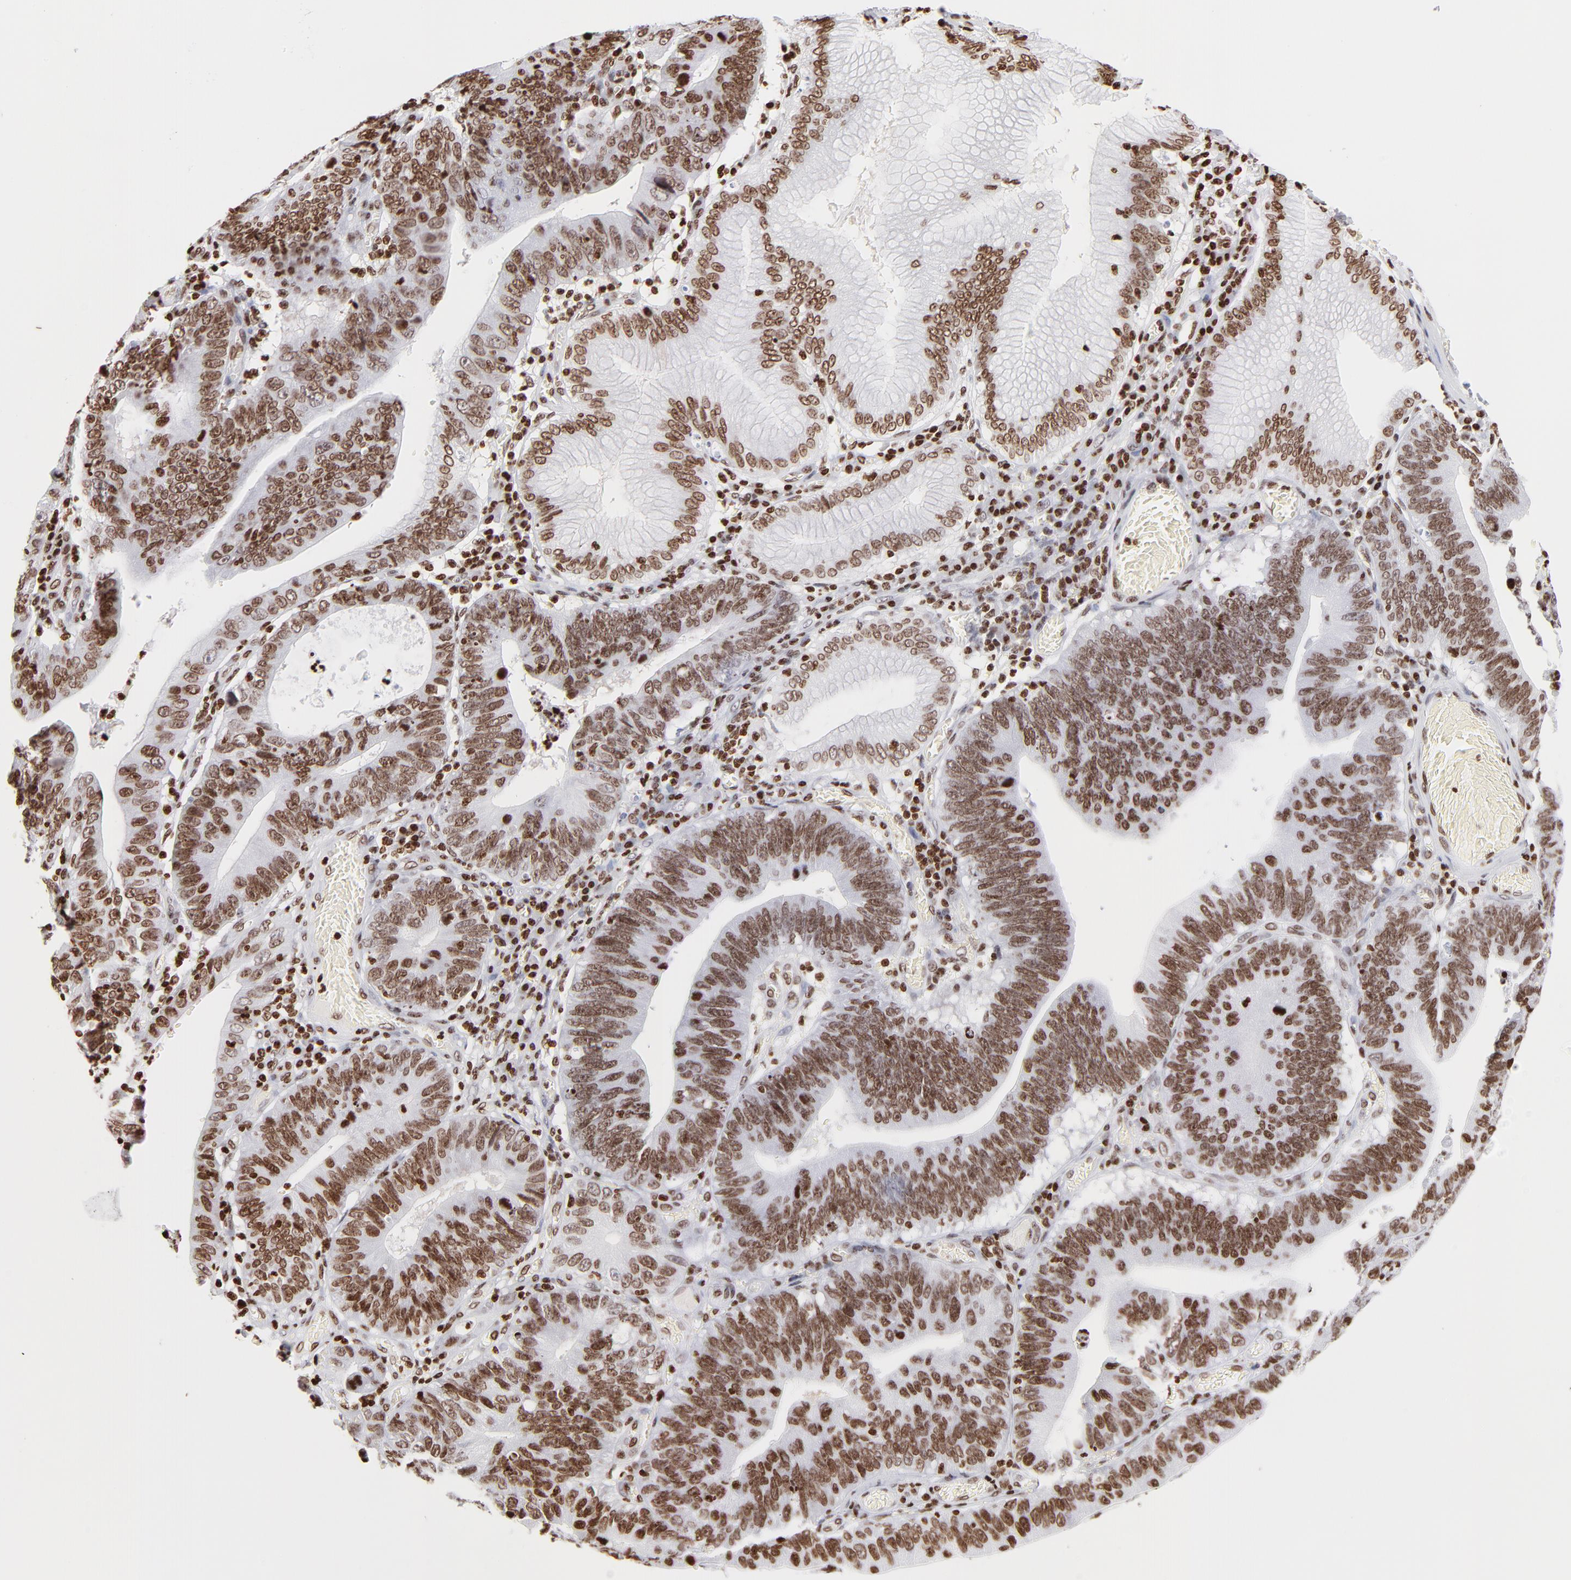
{"staining": {"intensity": "moderate", "quantity": ">75%", "location": "nuclear"}, "tissue": "stomach cancer", "cell_type": "Tumor cells", "image_type": "cancer", "snomed": [{"axis": "morphology", "description": "Adenocarcinoma, NOS"}, {"axis": "topography", "description": "Stomach"}, {"axis": "topography", "description": "Gastric cardia"}], "caption": "A photomicrograph of human adenocarcinoma (stomach) stained for a protein demonstrates moderate nuclear brown staining in tumor cells.", "gene": "RTL4", "patient": {"sex": "male", "age": 59}}